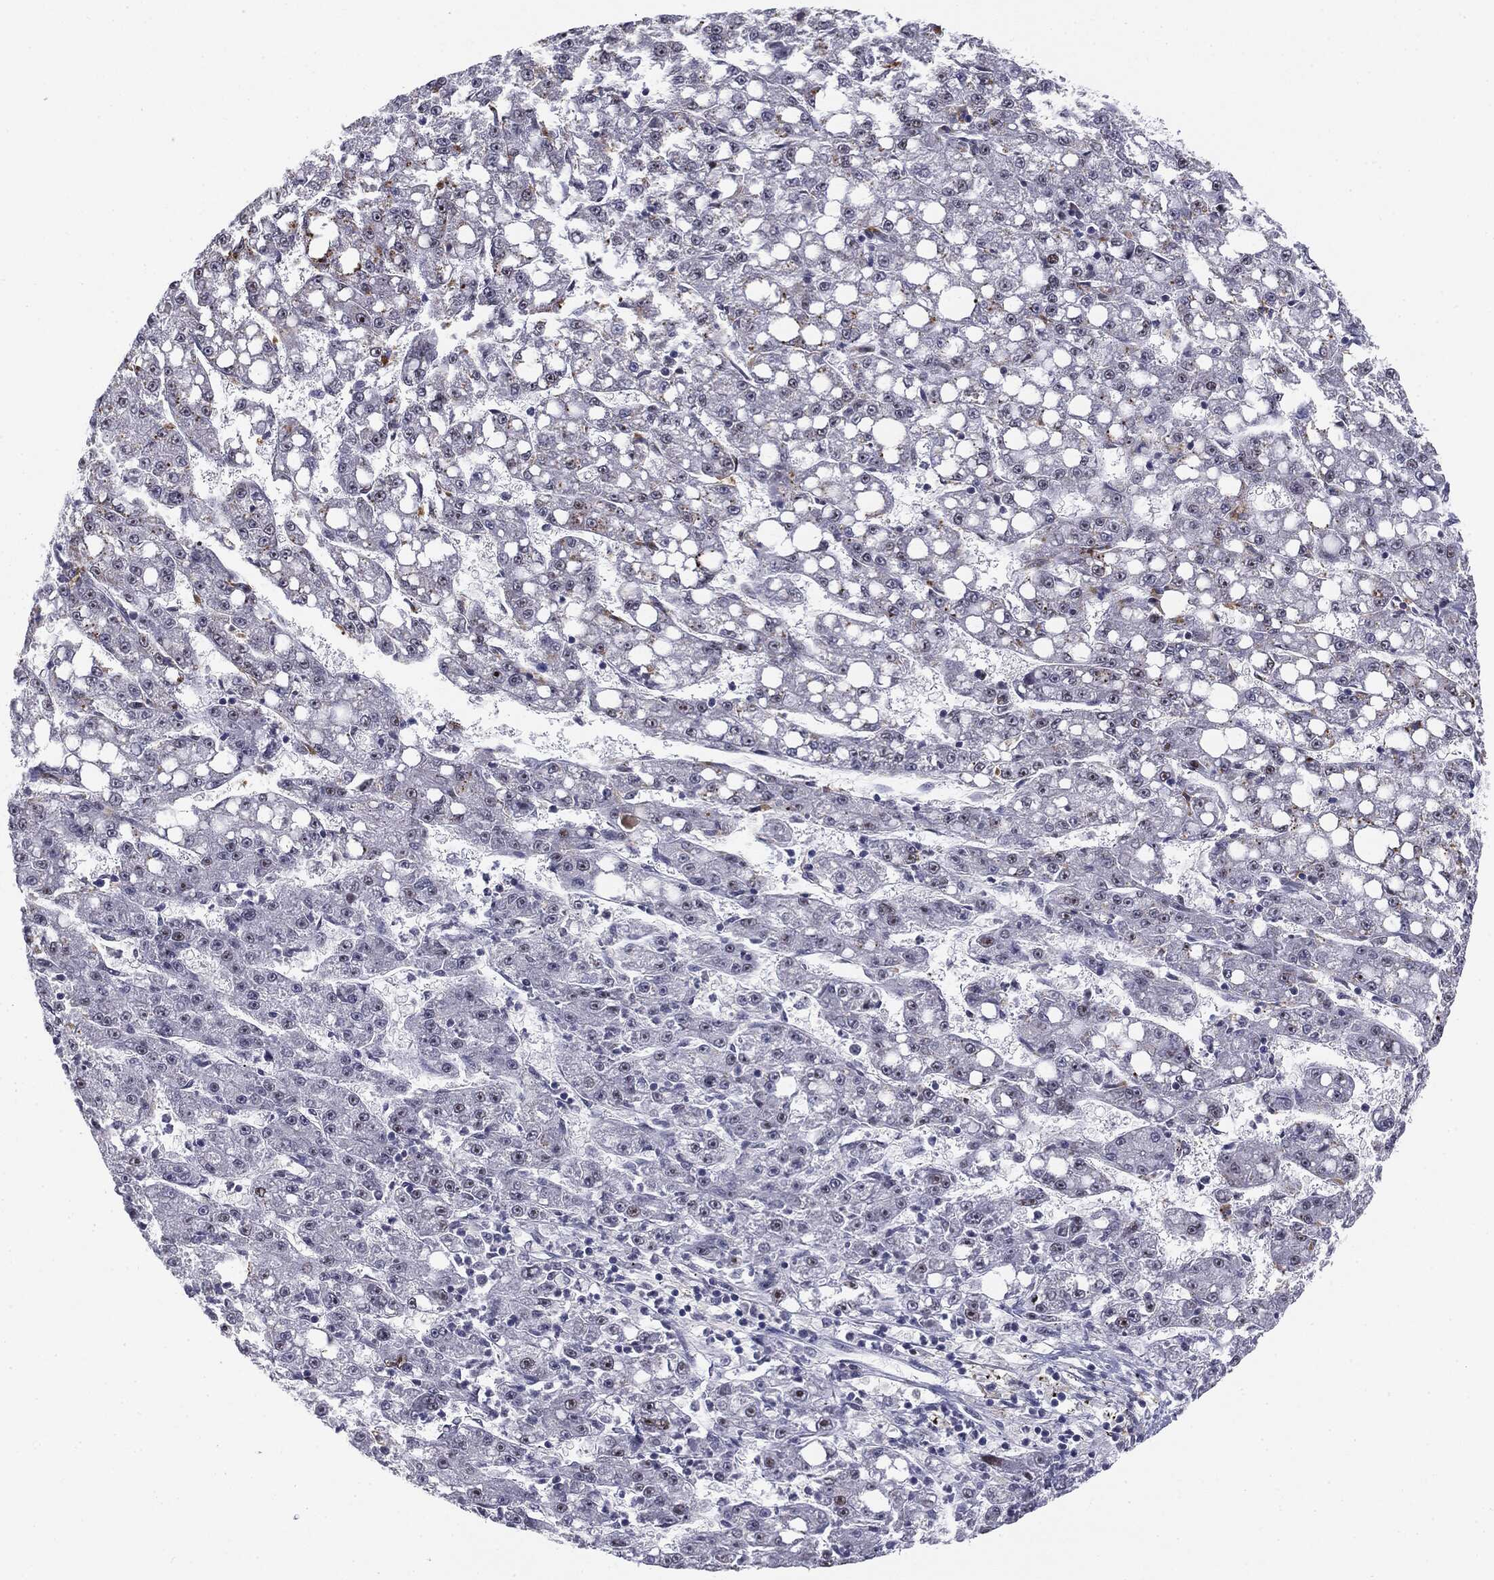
{"staining": {"intensity": "moderate", "quantity": "<25%", "location": "nuclear"}, "tissue": "liver cancer", "cell_type": "Tumor cells", "image_type": "cancer", "snomed": [{"axis": "morphology", "description": "Carcinoma, Hepatocellular, NOS"}, {"axis": "topography", "description": "Liver"}], "caption": "Immunohistochemical staining of human liver cancer (hepatocellular carcinoma) shows low levels of moderate nuclear positivity in approximately <25% of tumor cells. The staining was performed using DAB, with brown indicating positive protein expression. Nuclei are stained blue with hematoxylin.", "gene": "MDC1", "patient": {"sex": "female", "age": 65}}